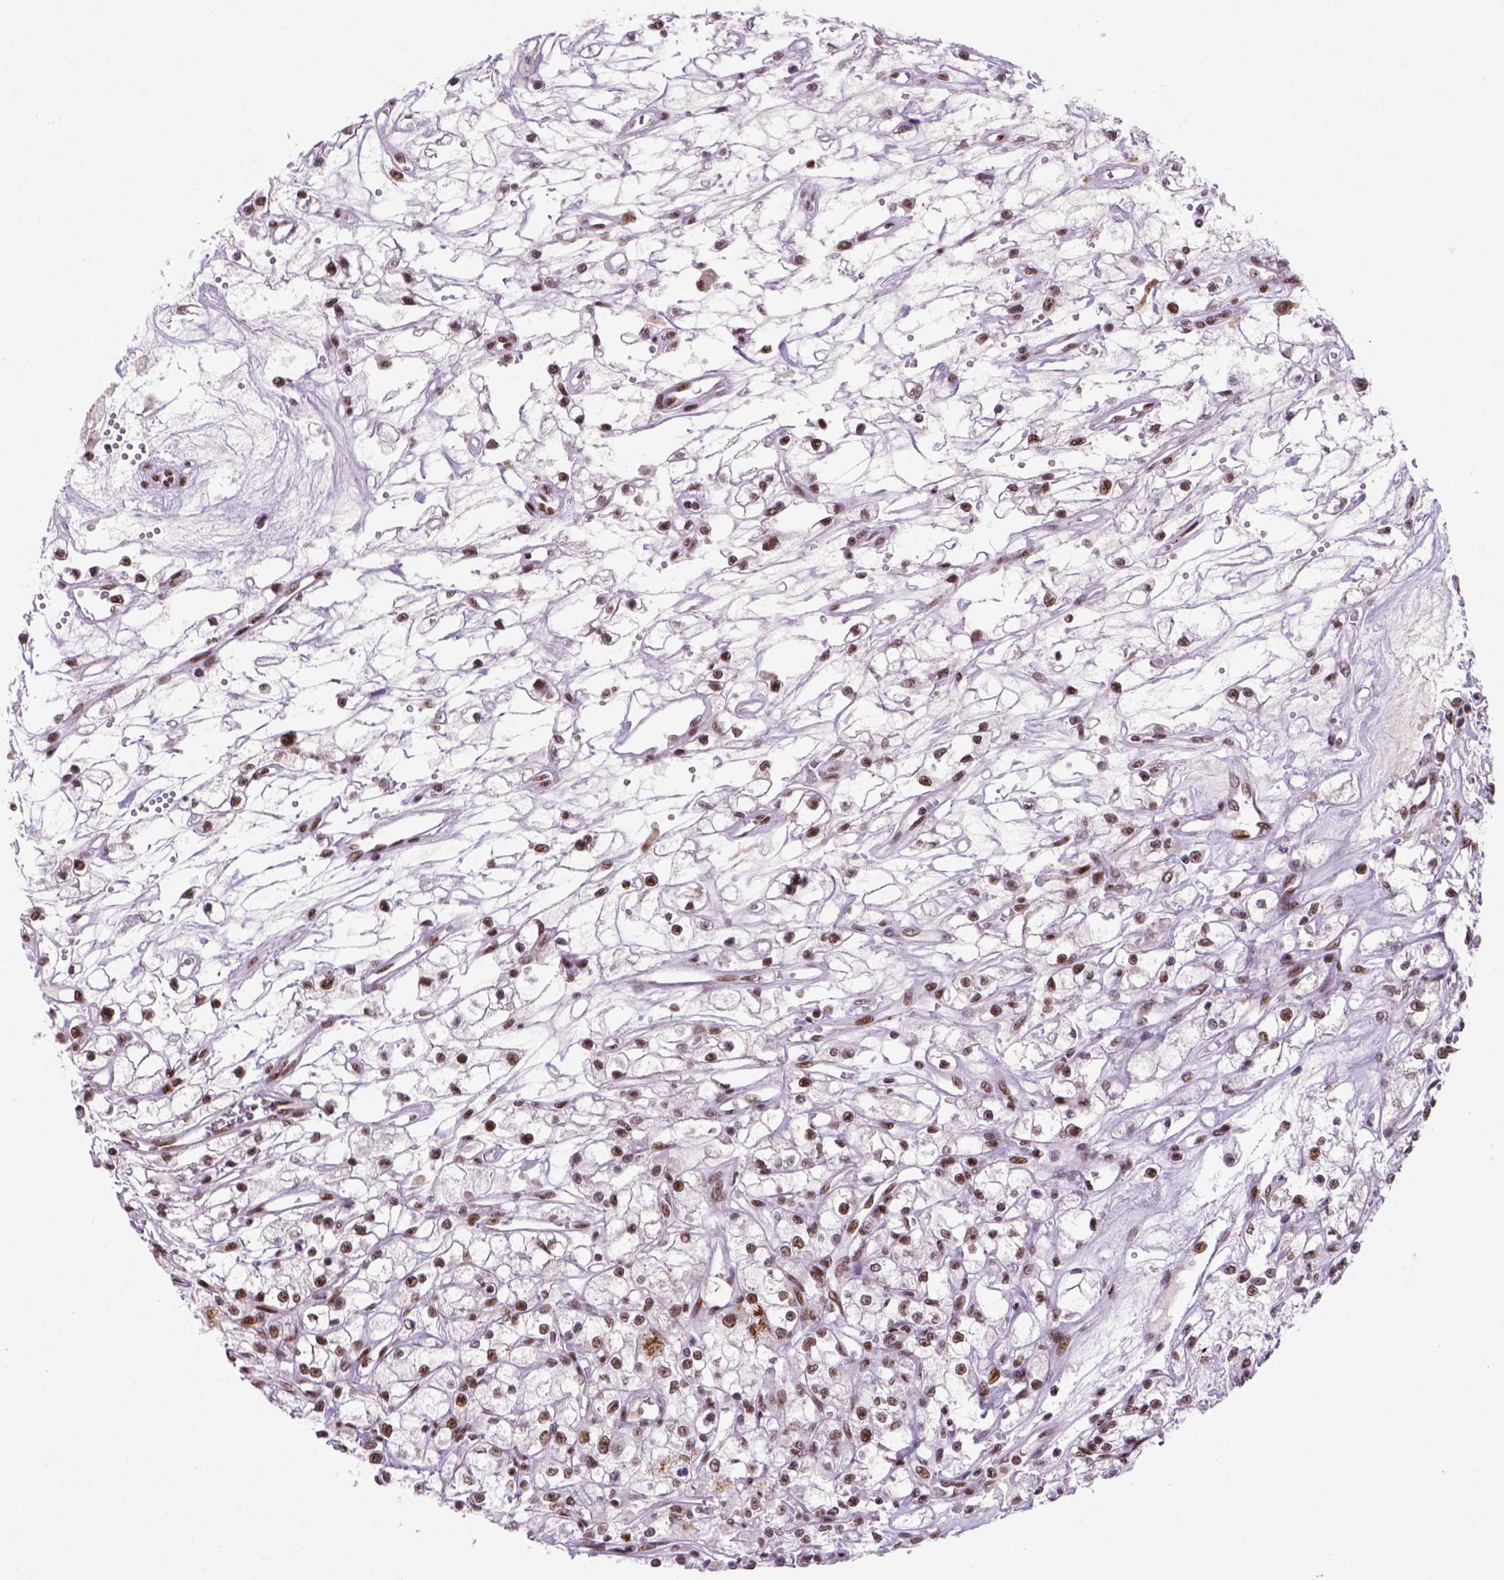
{"staining": {"intensity": "moderate", "quantity": ">75%", "location": "nuclear"}, "tissue": "renal cancer", "cell_type": "Tumor cells", "image_type": "cancer", "snomed": [{"axis": "morphology", "description": "Adenocarcinoma, NOS"}, {"axis": "topography", "description": "Kidney"}], "caption": "Immunohistochemical staining of renal cancer displays medium levels of moderate nuclear protein staining in approximately >75% of tumor cells.", "gene": "NSMCE2", "patient": {"sex": "female", "age": 59}}